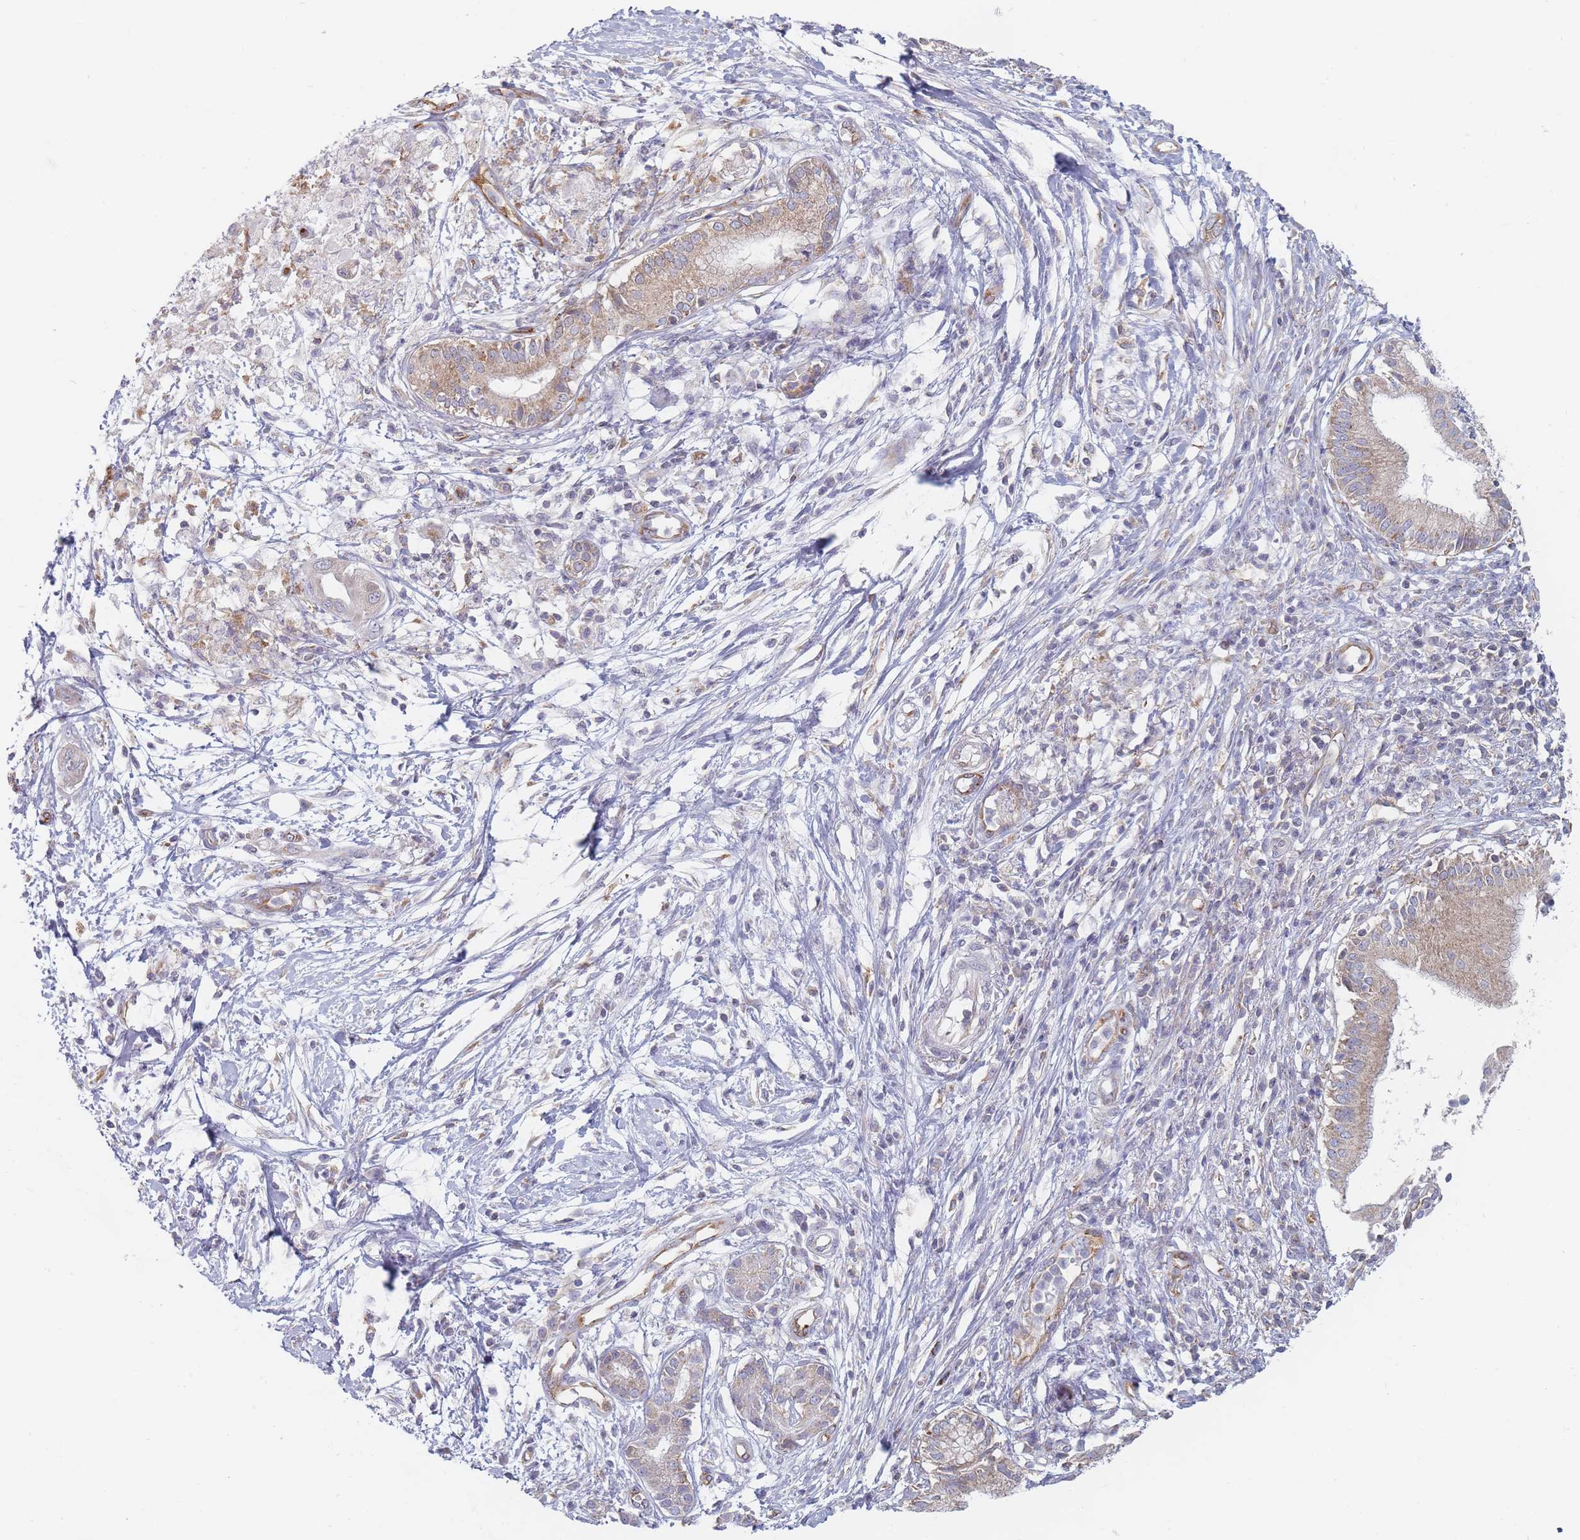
{"staining": {"intensity": "weak", "quantity": "25%-75%", "location": "cytoplasmic/membranous"}, "tissue": "pancreatic cancer", "cell_type": "Tumor cells", "image_type": "cancer", "snomed": [{"axis": "morphology", "description": "Adenocarcinoma, NOS"}, {"axis": "topography", "description": "Pancreas"}], "caption": "Protein expression analysis of human pancreatic adenocarcinoma reveals weak cytoplasmic/membranous expression in approximately 25%-75% of tumor cells.", "gene": "MAP1S", "patient": {"sex": "male", "age": 68}}